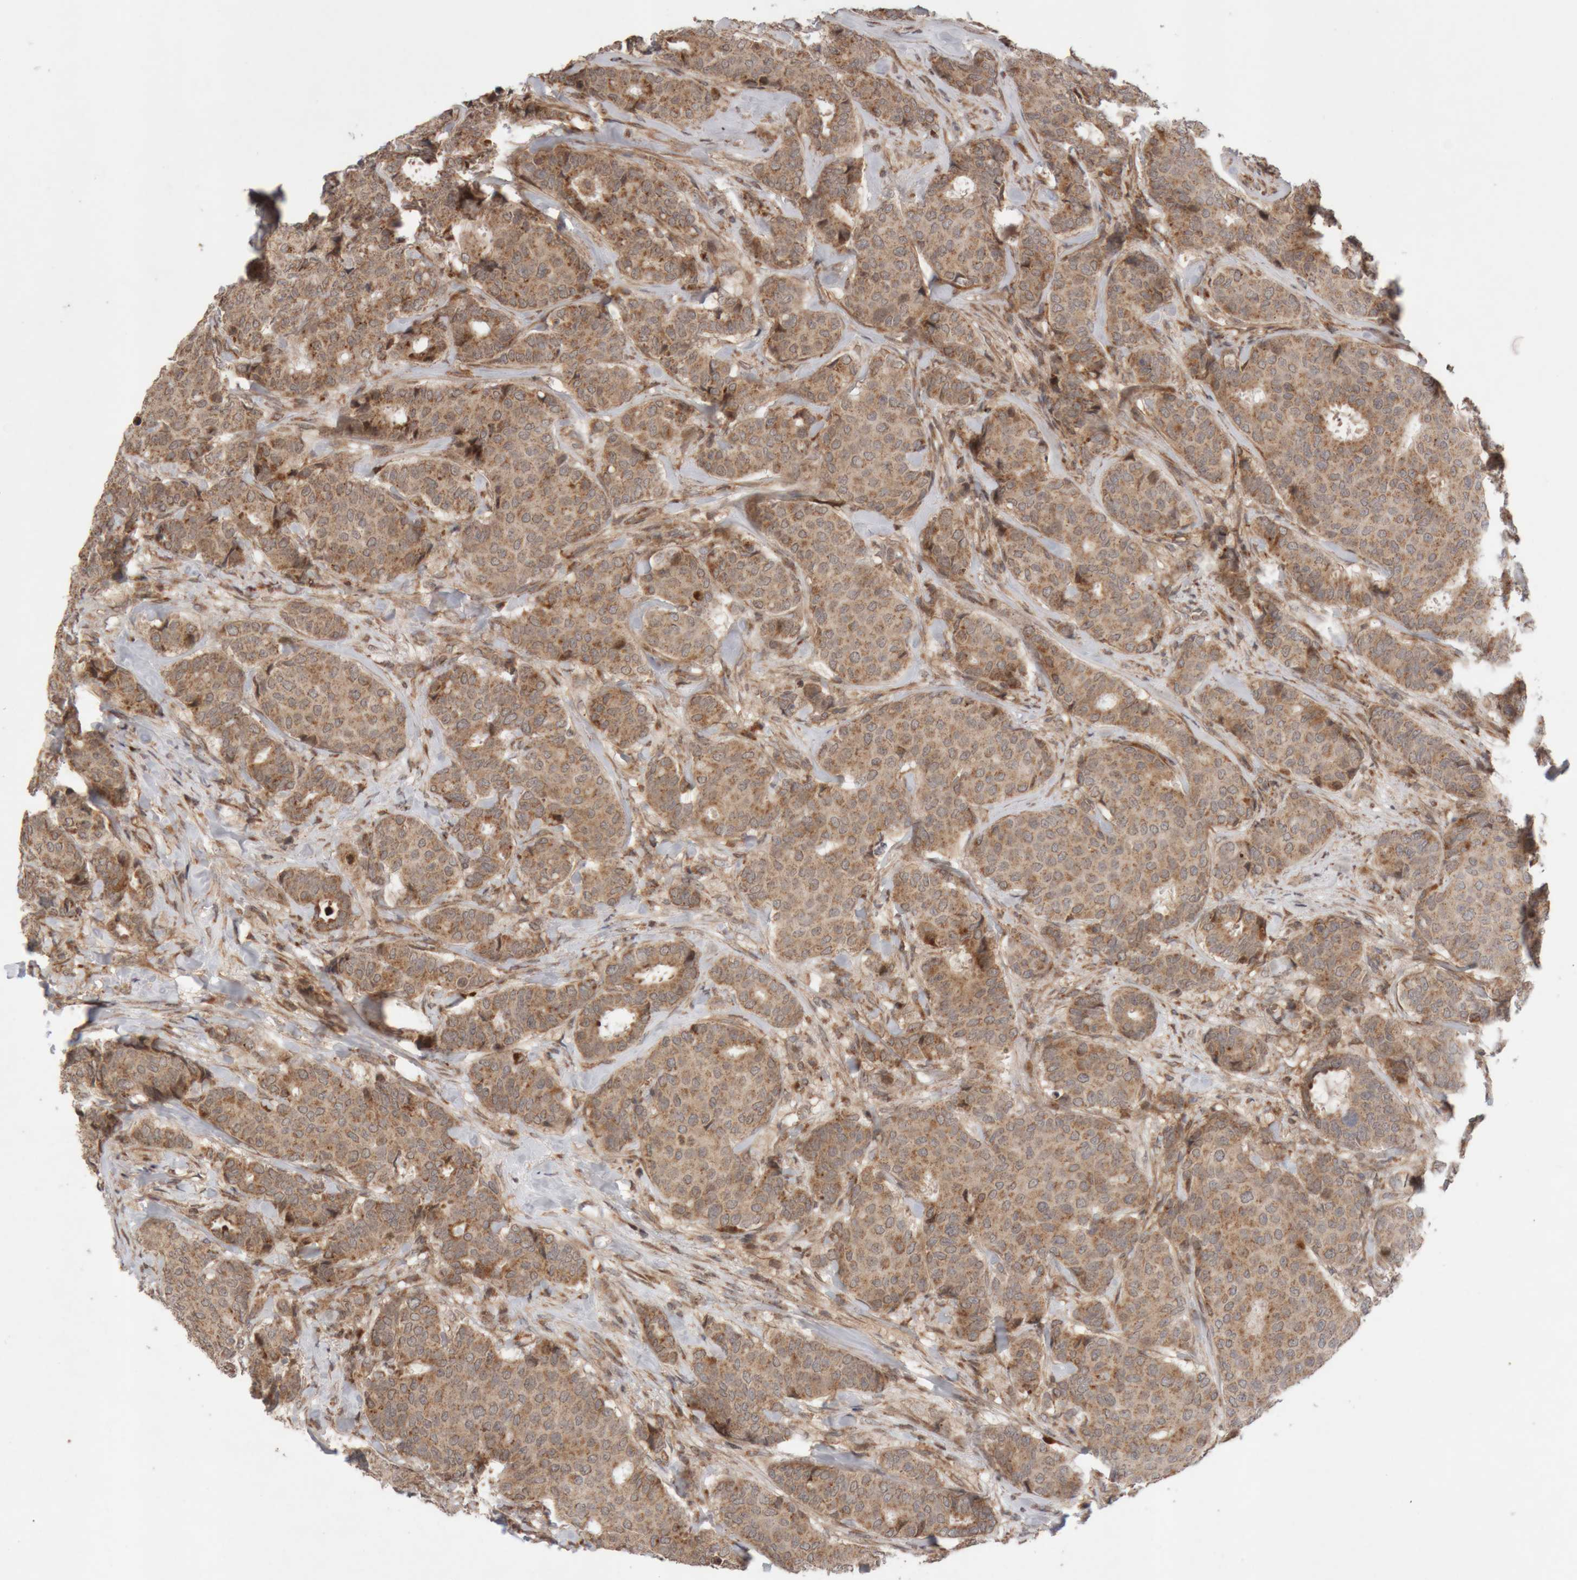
{"staining": {"intensity": "moderate", "quantity": ">75%", "location": "cytoplasmic/membranous"}, "tissue": "breast cancer", "cell_type": "Tumor cells", "image_type": "cancer", "snomed": [{"axis": "morphology", "description": "Duct carcinoma"}, {"axis": "topography", "description": "Breast"}], "caption": "This micrograph exhibits breast cancer (intraductal carcinoma) stained with IHC to label a protein in brown. The cytoplasmic/membranous of tumor cells show moderate positivity for the protein. Nuclei are counter-stained blue.", "gene": "KIF21B", "patient": {"sex": "female", "age": 75}}